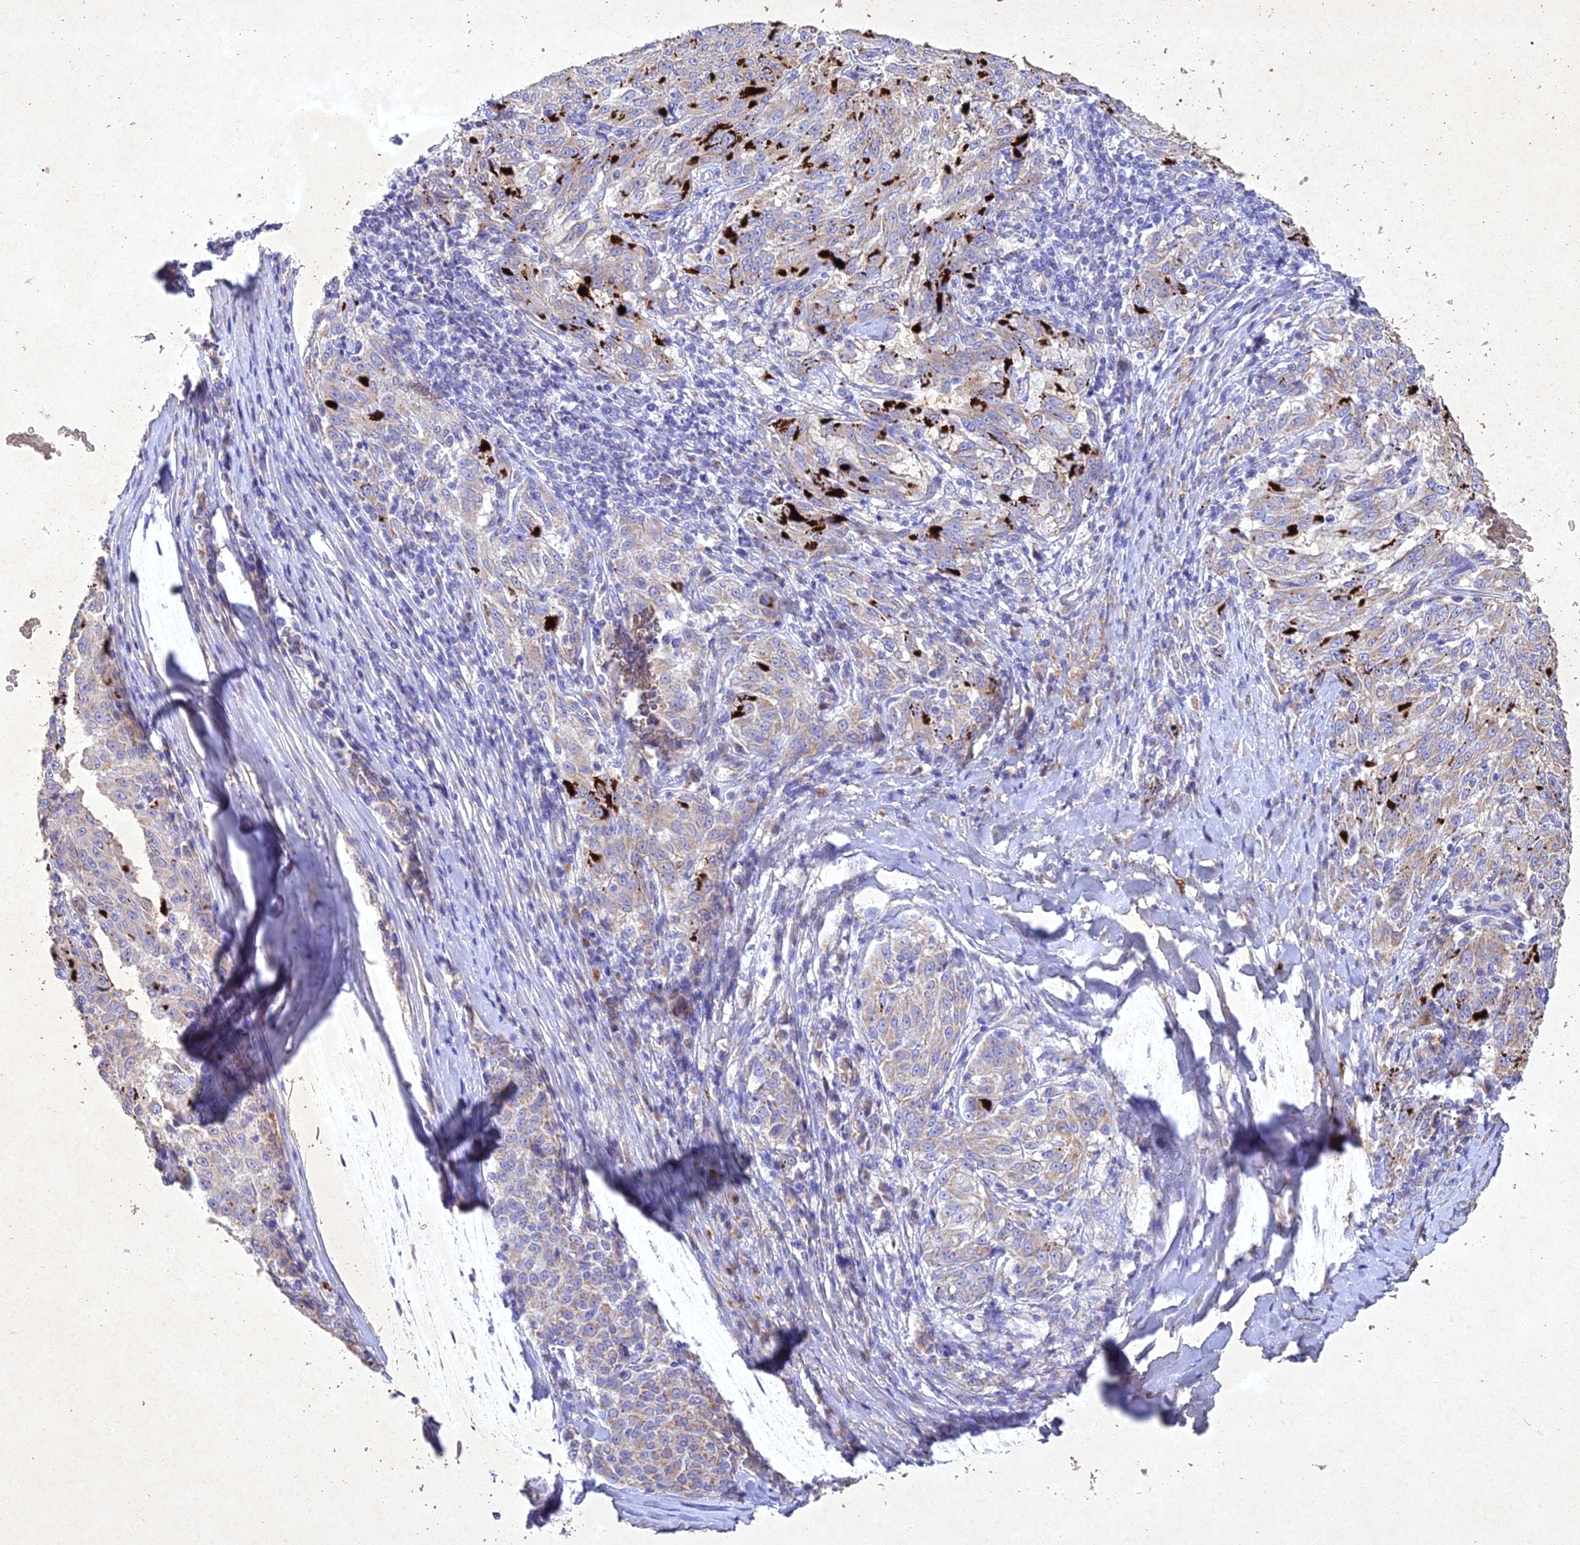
{"staining": {"intensity": "negative", "quantity": "none", "location": "none"}, "tissue": "melanoma", "cell_type": "Tumor cells", "image_type": "cancer", "snomed": [{"axis": "morphology", "description": "Malignant melanoma, NOS"}, {"axis": "topography", "description": "Skin"}], "caption": "High magnification brightfield microscopy of melanoma stained with DAB (3,3'-diaminobenzidine) (brown) and counterstained with hematoxylin (blue): tumor cells show no significant positivity. (Stains: DAB (3,3'-diaminobenzidine) immunohistochemistry (IHC) with hematoxylin counter stain, Microscopy: brightfield microscopy at high magnification).", "gene": "NDUFV1", "patient": {"sex": "female", "age": 72}}